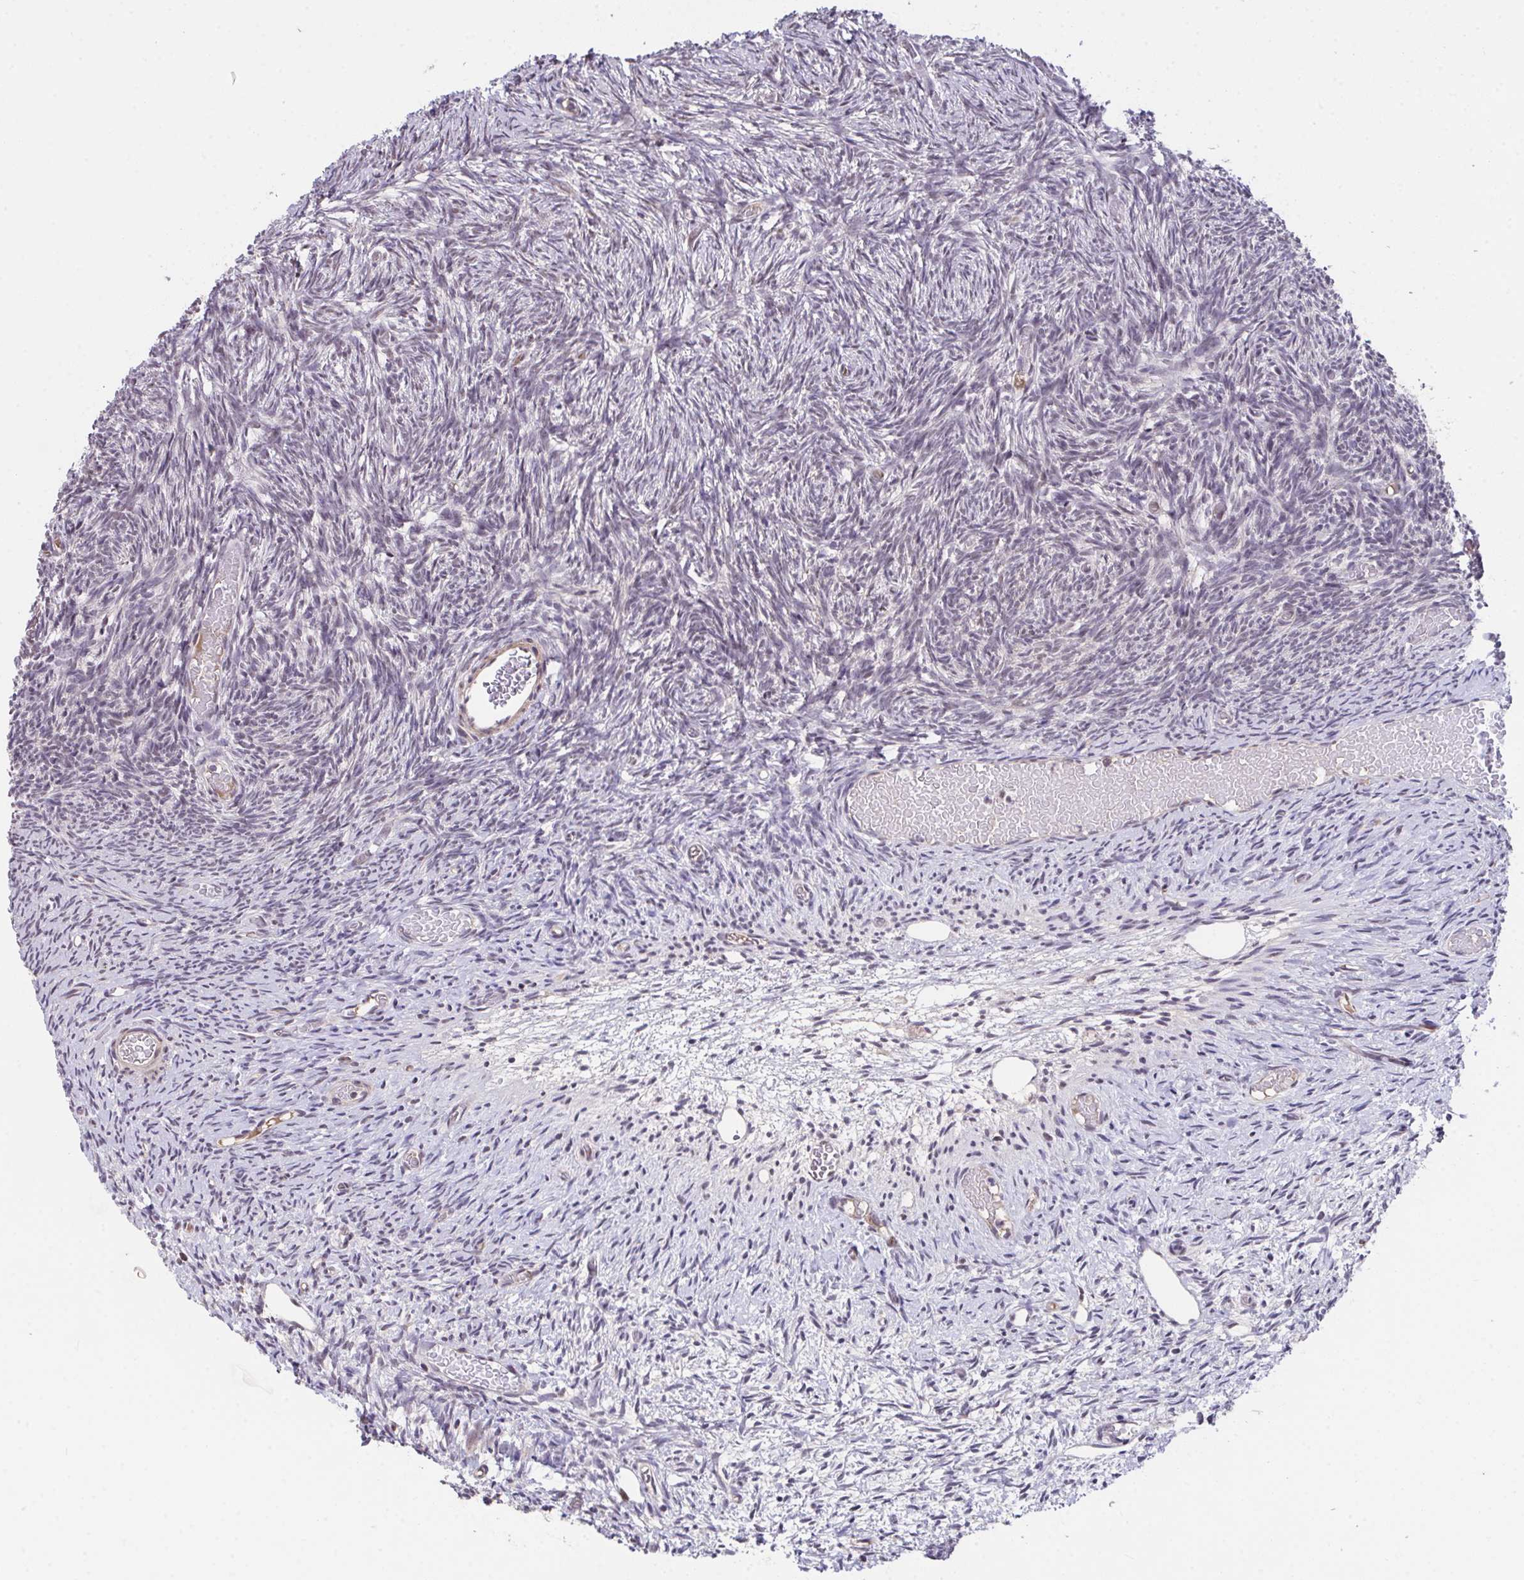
{"staining": {"intensity": "negative", "quantity": "none", "location": "none"}, "tissue": "ovary", "cell_type": "Ovarian stroma cells", "image_type": "normal", "snomed": [{"axis": "morphology", "description": "Normal tissue, NOS"}, {"axis": "topography", "description": "Ovary"}], "caption": "High magnification brightfield microscopy of normal ovary stained with DAB (3,3'-diaminobenzidine) (brown) and counterstained with hematoxylin (blue): ovarian stroma cells show no significant positivity.", "gene": "RBBP6", "patient": {"sex": "female", "age": 39}}